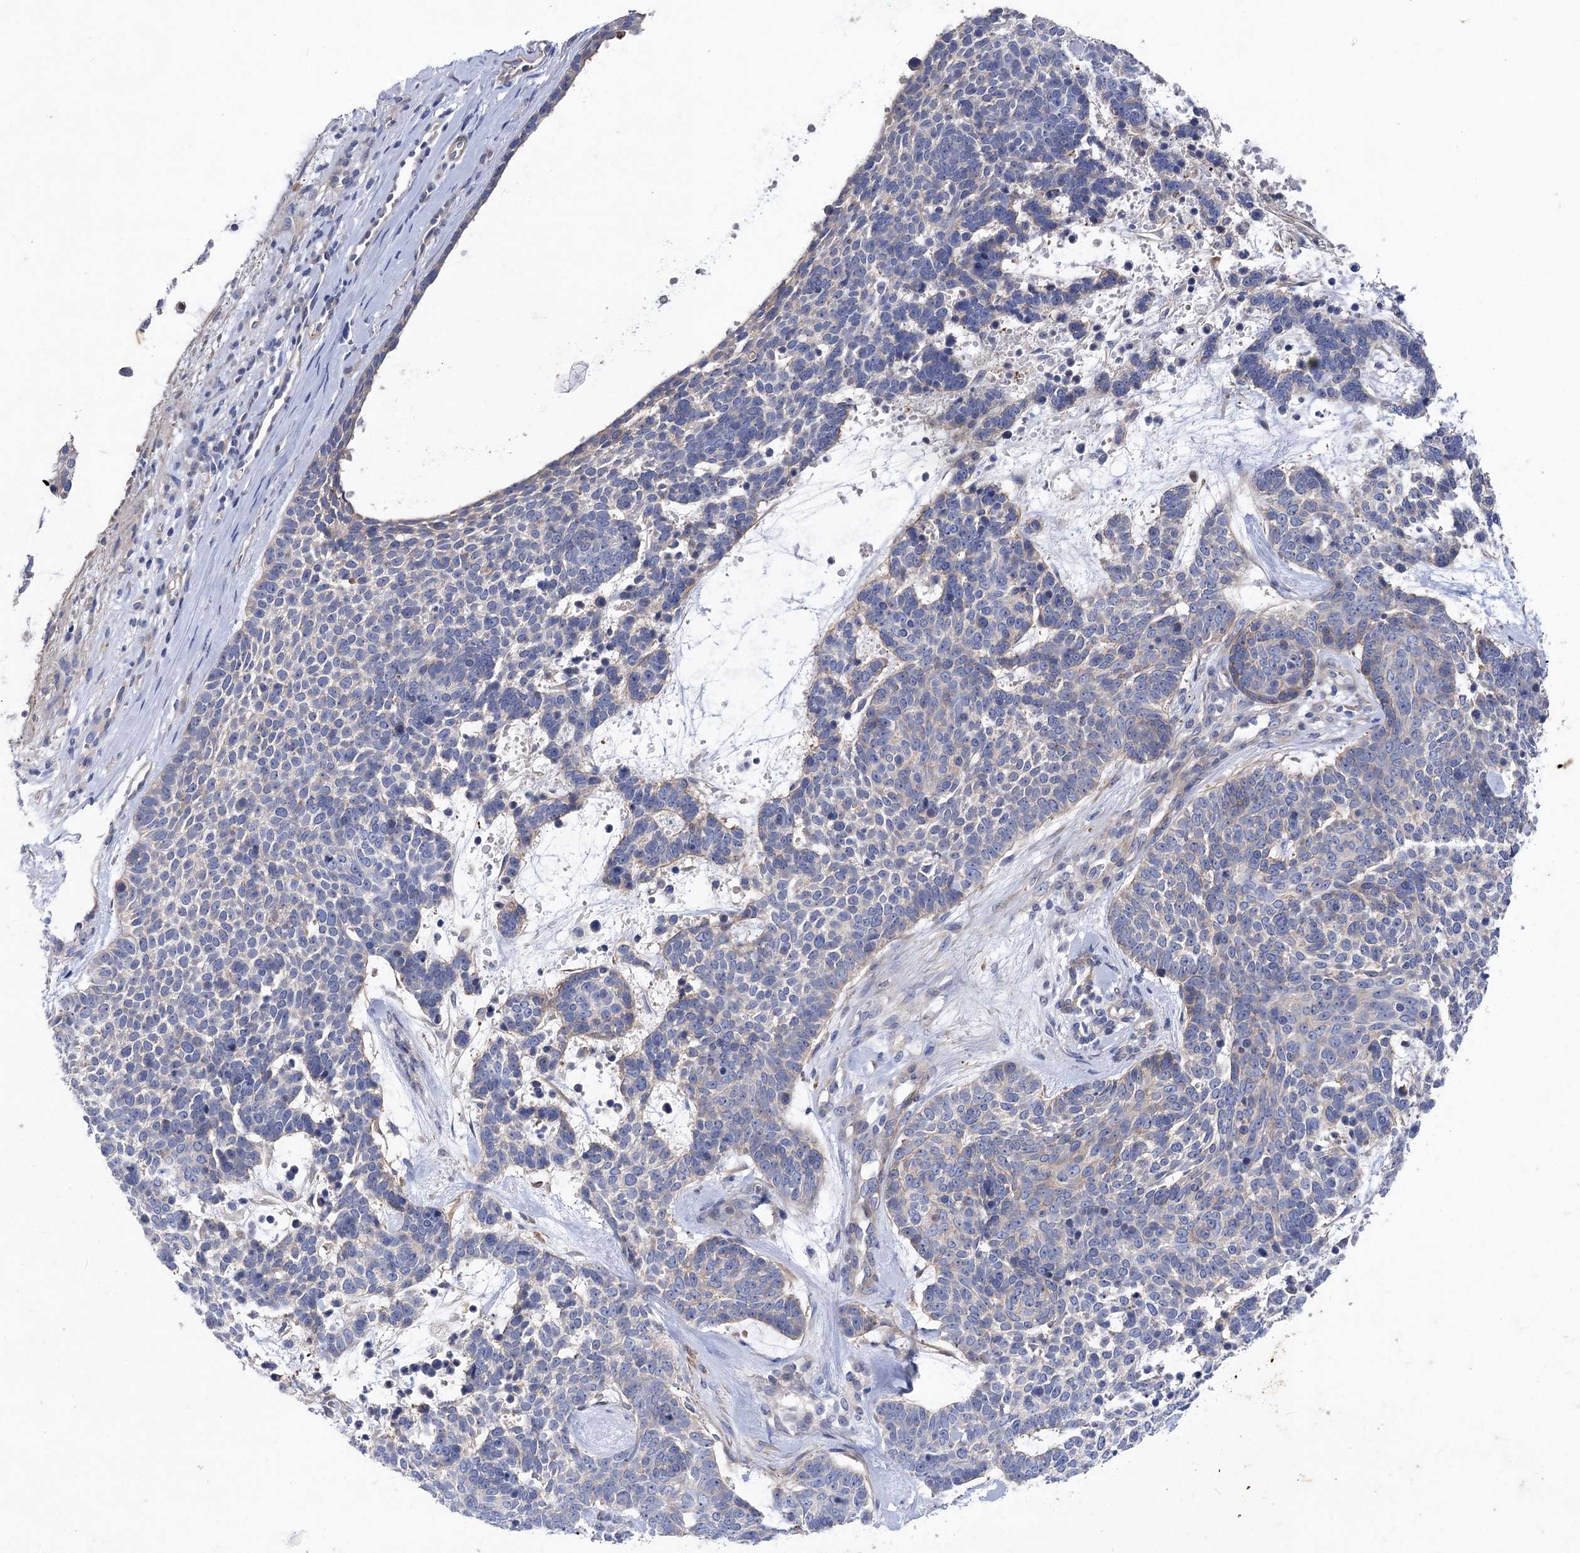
{"staining": {"intensity": "negative", "quantity": "none", "location": "none"}, "tissue": "skin cancer", "cell_type": "Tumor cells", "image_type": "cancer", "snomed": [{"axis": "morphology", "description": "Basal cell carcinoma"}, {"axis": "topography", "description": "Skin"}], "caption": "Immunohistochemistry histopathology image of neoplastic tissue: skin basal cell carcinoma stained with DAB (3,3'-diaminobenzidine) displays no significant protein positivity in tumor cells.", "gene": "RDH16", "patient": {"sex": "female", "age": 81}}